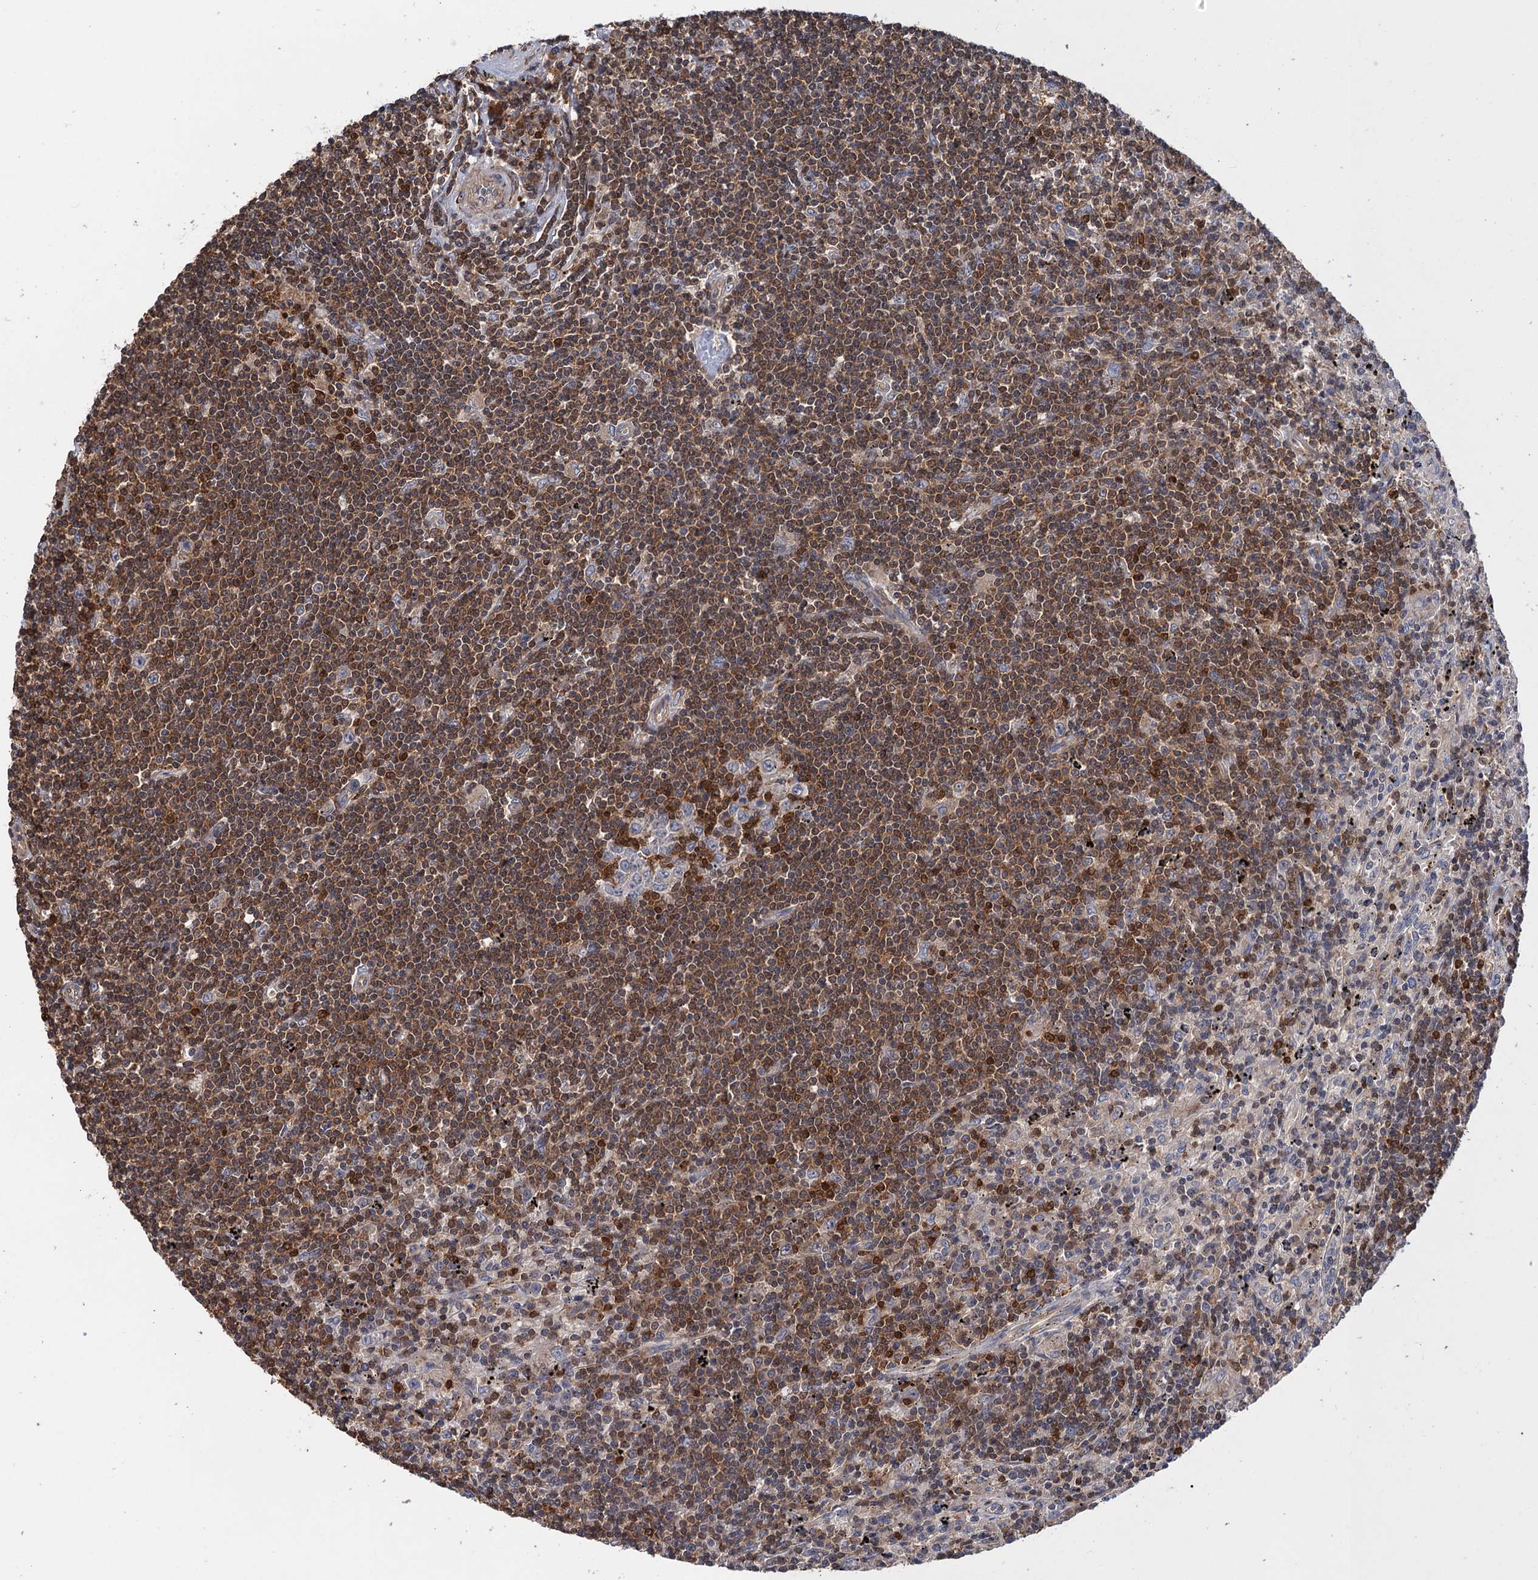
{"staining": {"intensity": "moderate", "quantity": "25%-75%", "location": "cytoplasmic/membranous"}, "tissue": "lymphoma", "cell_type": "Tumor cells", "image_type": "cancer", "snomed": [{"axis": "morphology", "description": "Malignant lymphoma, non-Hodgkin's type, Low grade"}, {"axis": "topography", "description": "Spleen"}], "caption": "Protein expression analysis of low-grade malignant lymphoma, non-Hodgkin's type exhibits moderate cytoplasmic/membranous positivity in approximately 25%-75% of tumor cells.", "gene": "DGKA", "patient": {"sex": "male", "age": 76}}